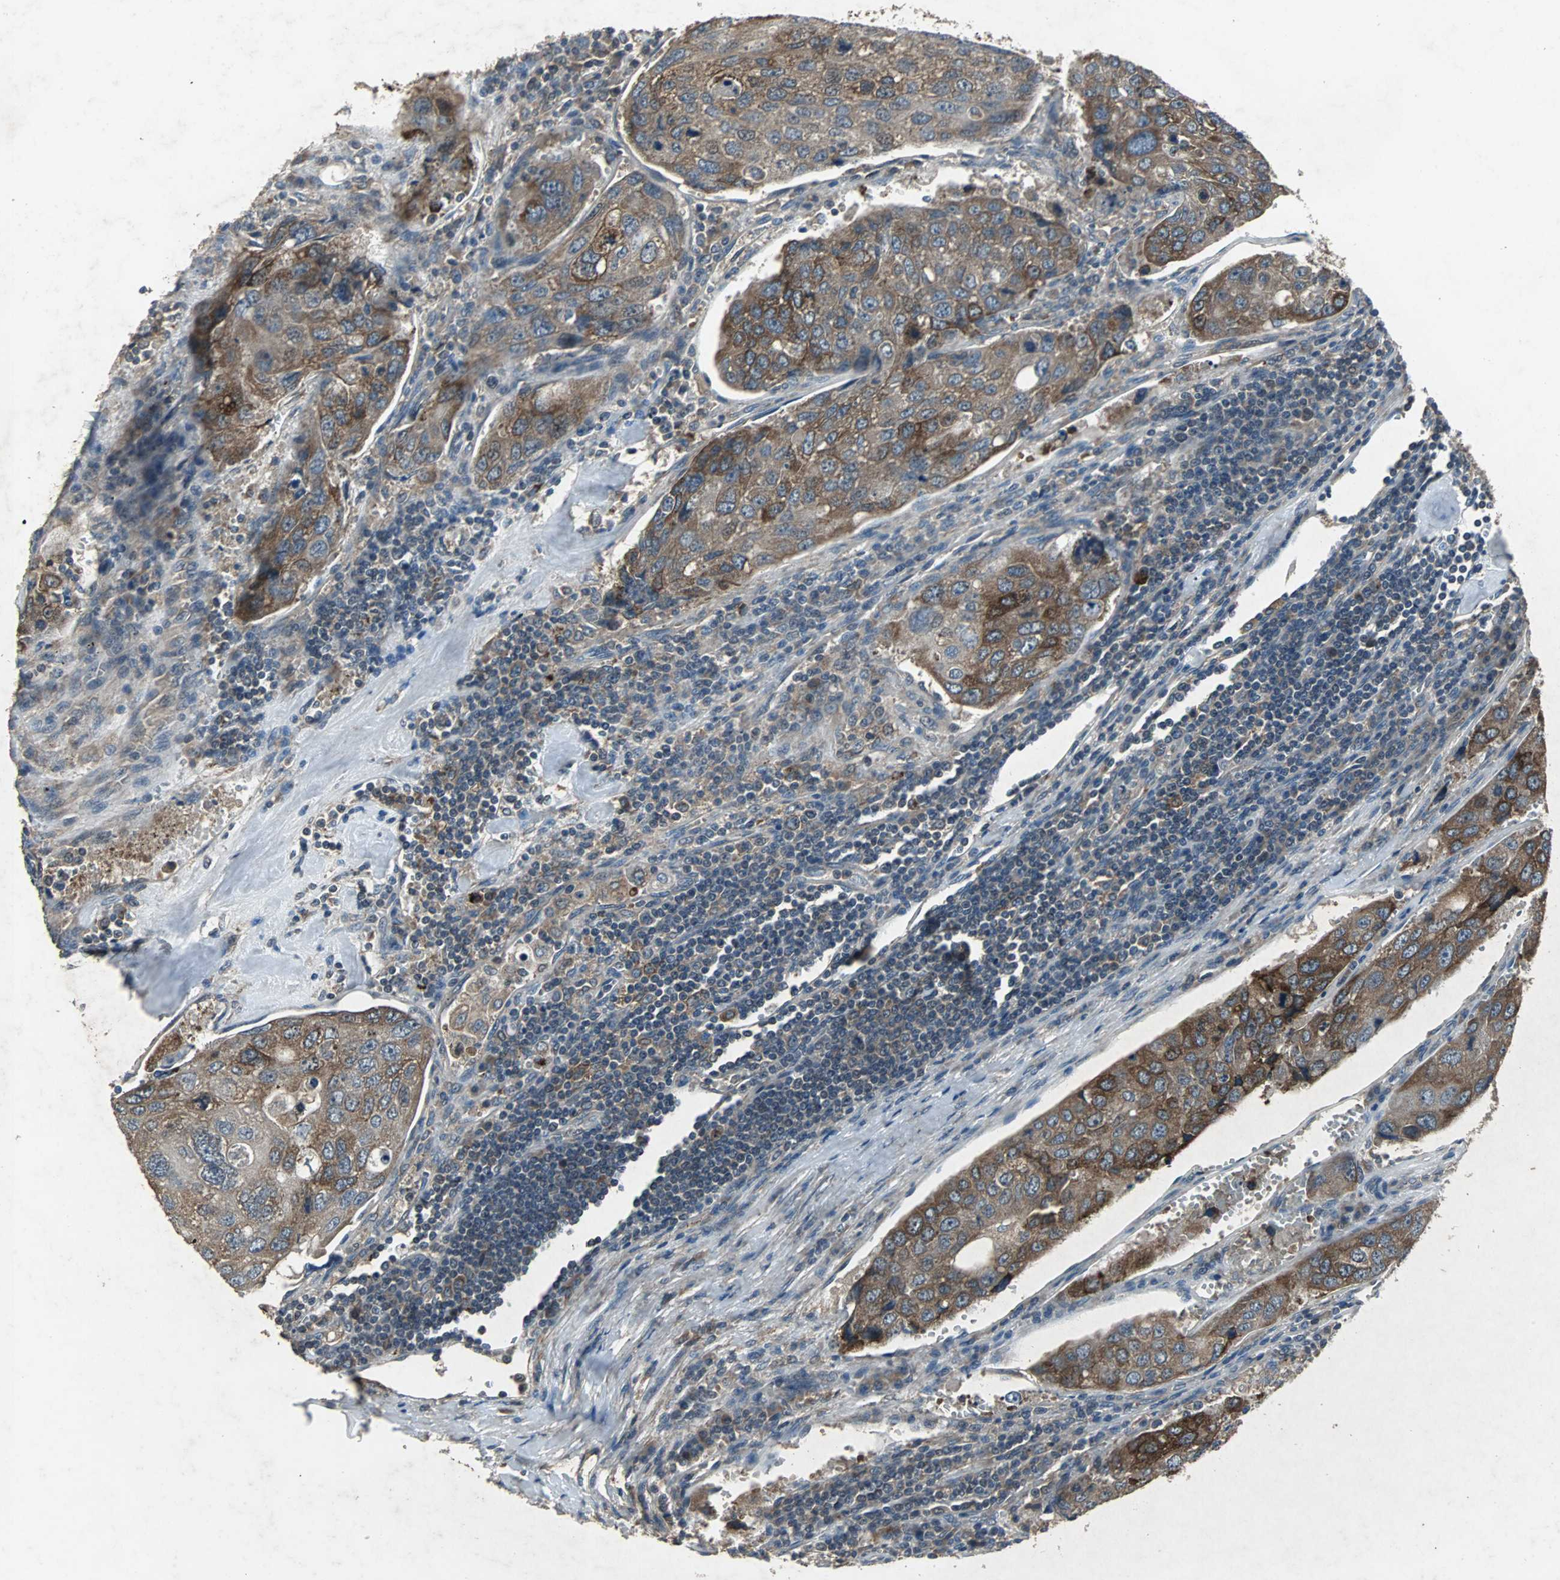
{"staining": {"intensity": "strong", "quantity": "25%-75%", "location": "cytoplasmic/membranous"}, "tissue": "urothelial cancer", "cell_type": "Tumor cells", "image_type": "cancer", "snomed": [{"axis": "morphology", "description": "Urothelial carcinoma, High grade"}, {"axis": "topography", "description": "Lymph node"}, {"axis": "topography", "description": "Urinary bladder"}], "caption": "Urothelial carcinoma (high-grade) tissue displays strong cytoplasmic/membranous staining in approximately 25%-75% of tumor cells", "gene": "SOS1", "patient": {"sex": "male", "age": 51}}